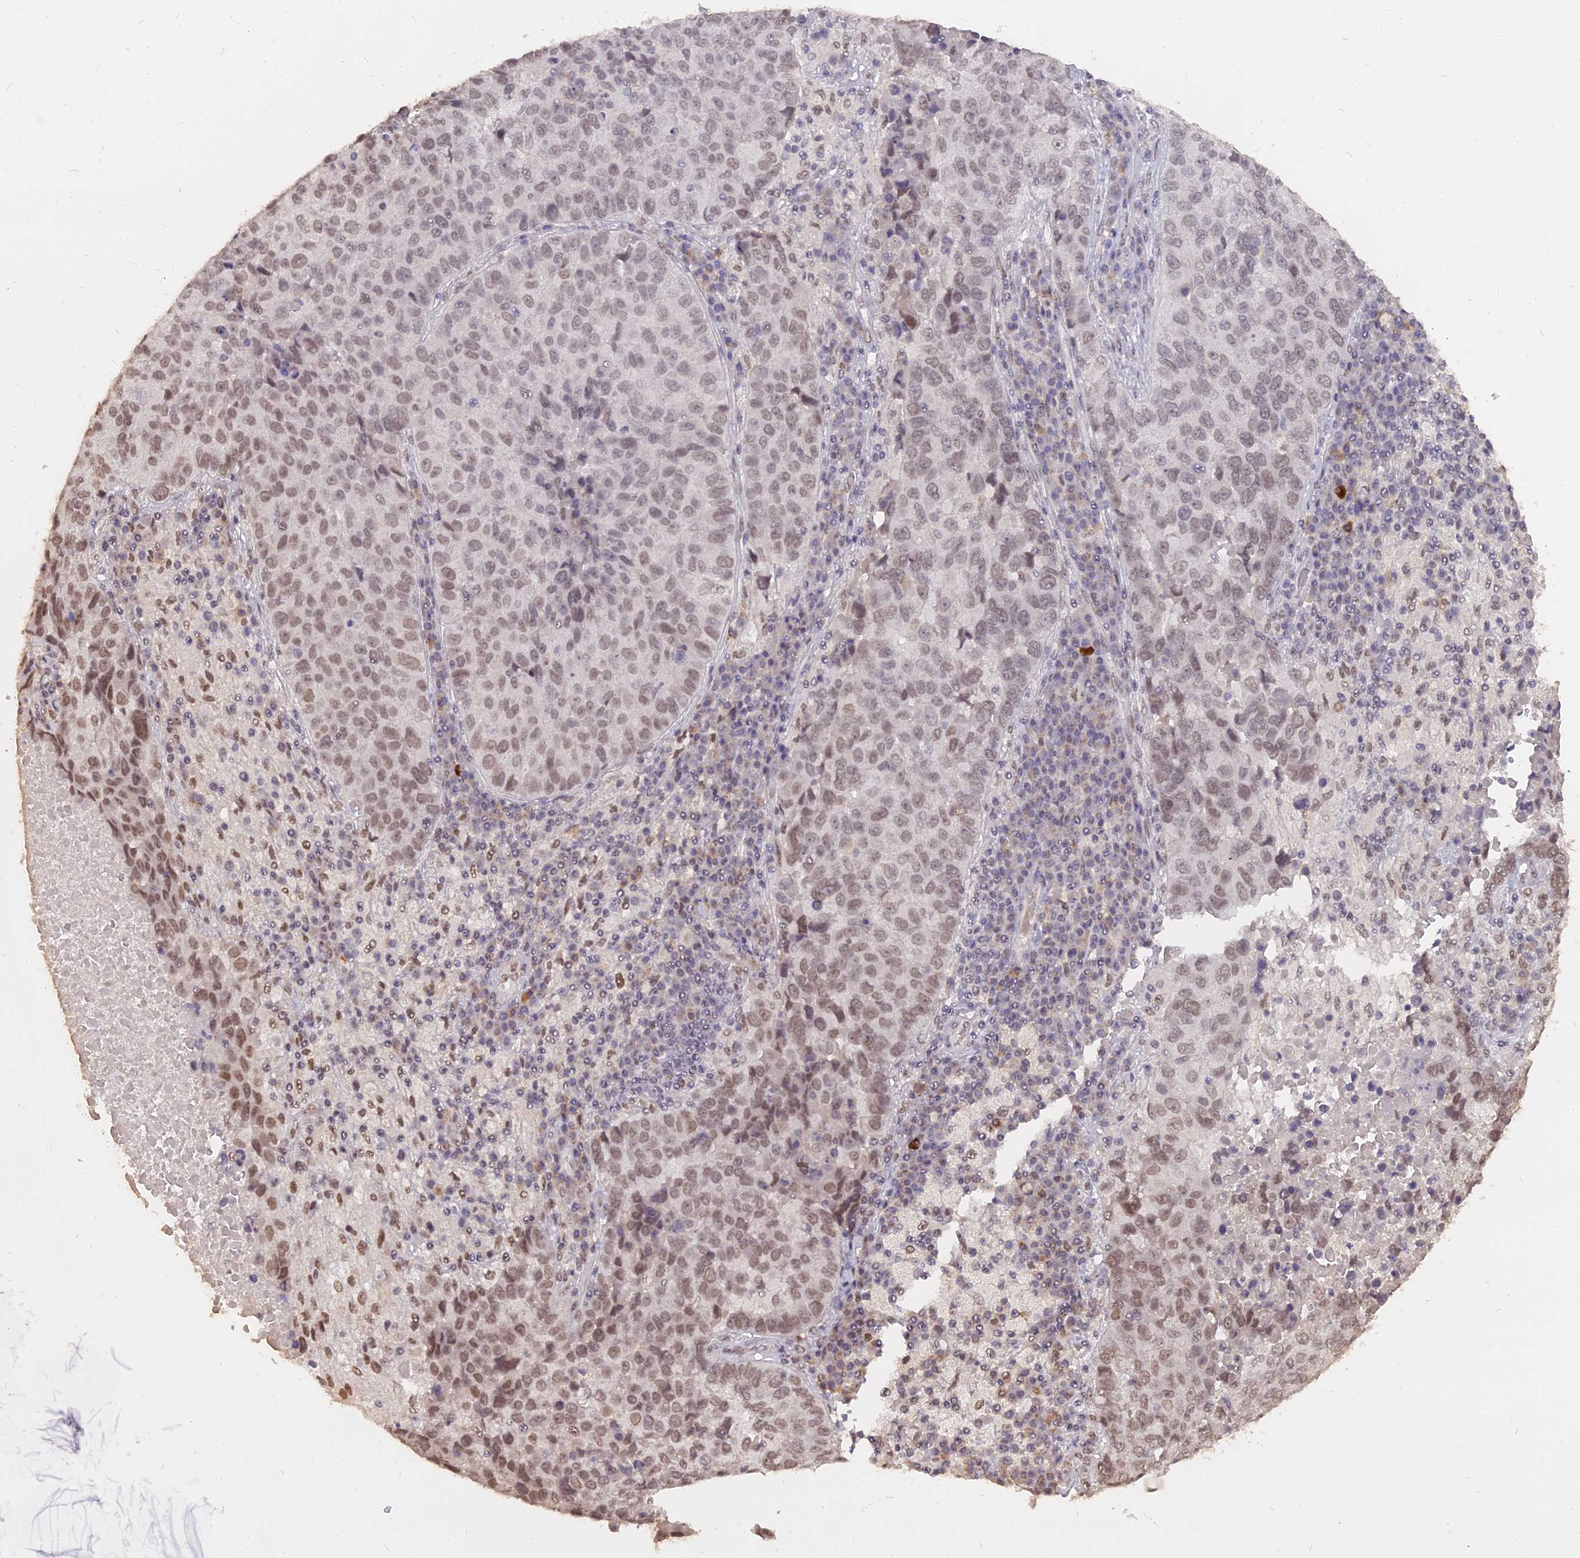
{"staining": {"intensity": "moderate", "quantity": "25%-75%", "location": "nuclear"}, "tissue": "lung cancer", "cell_type": "Tumor cells", "image_type": "cancer", "snomed": [{"axis": "morphology", "description": "Squamous cell carcinoma, NOS"}, {"axis": "topography", "description": "Lung"}], "caption": "Moderate nuclear protein staining is seen in about 25%-75% of tumor cells in lung squamous cell carcinoma.", "gene": "NR1H3", "patient": {"sex": "male", "age": 73}}